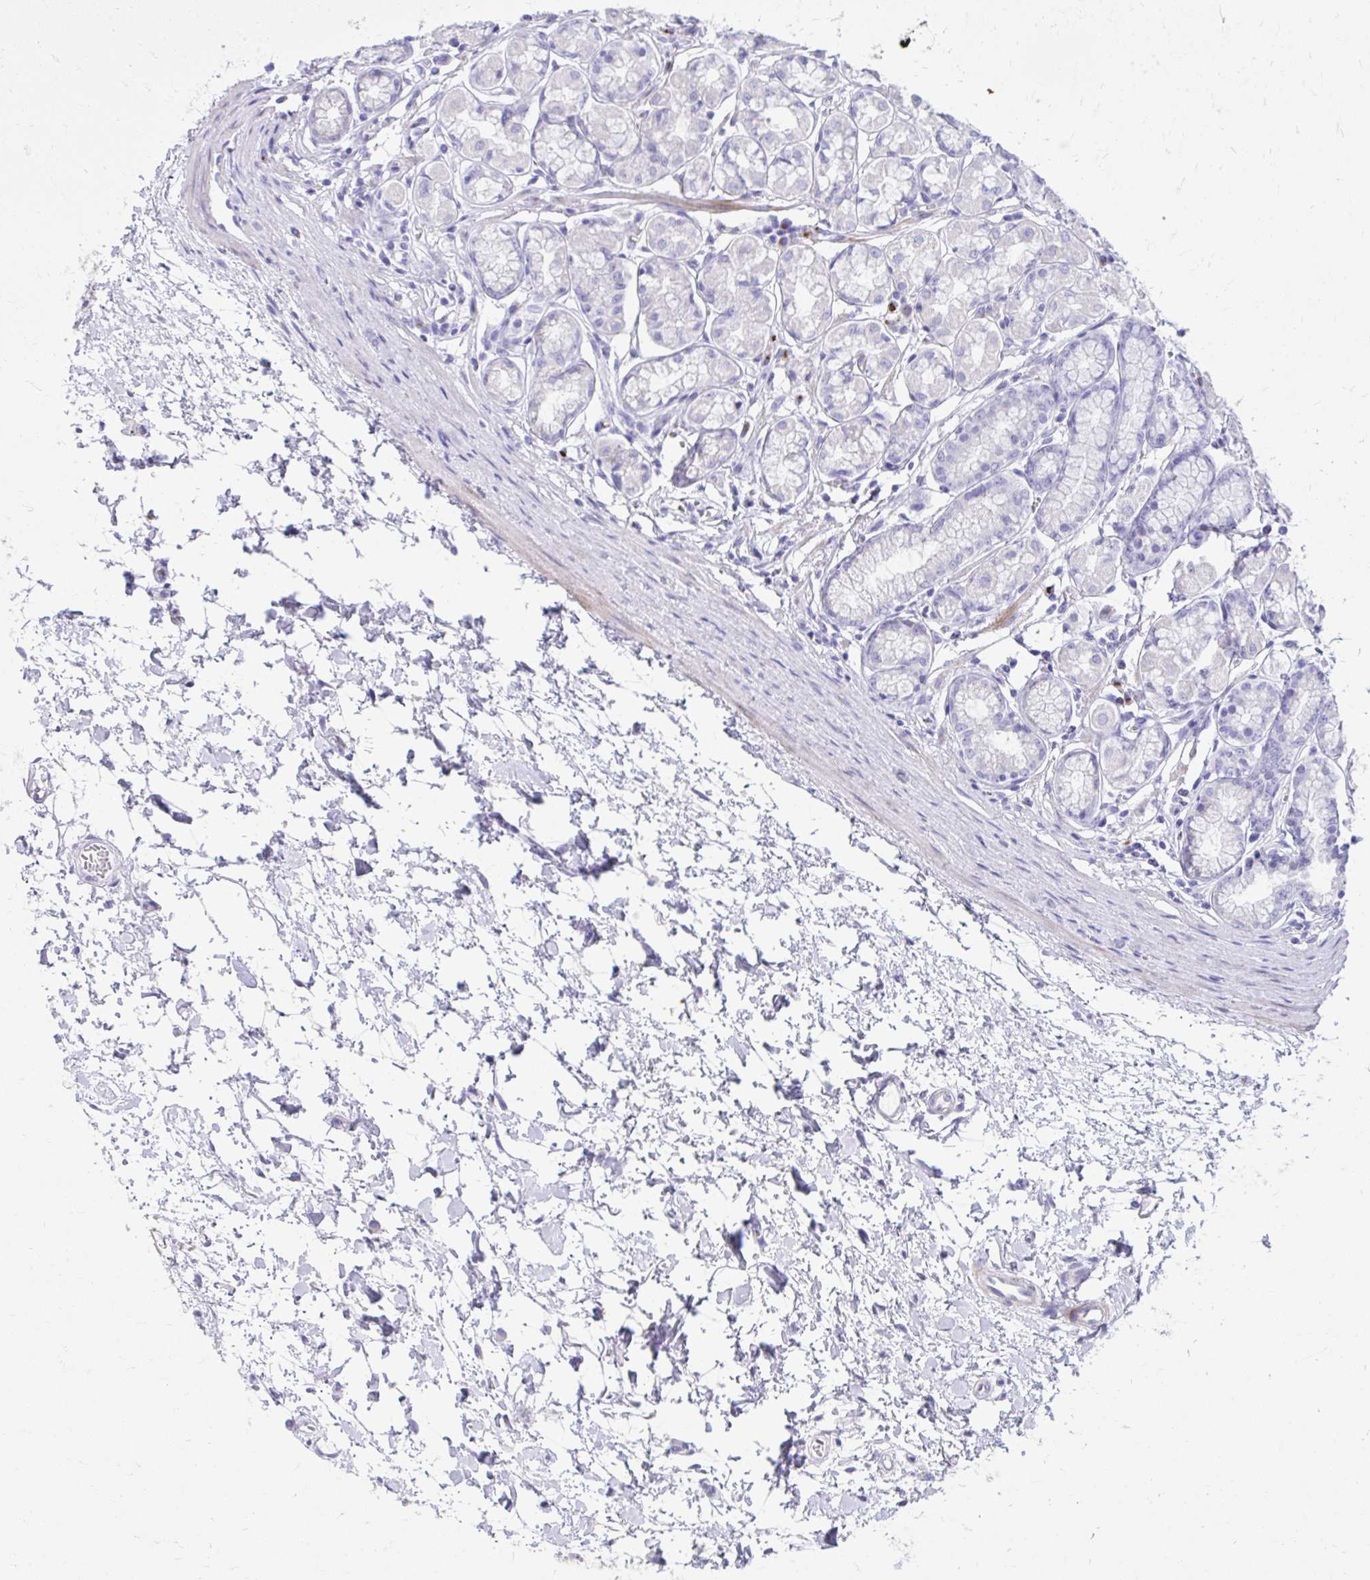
{"staining": {"intensity": "negative", "quantity": "none", "location": "none"}, "tissue": "stomach", "cell_type": "Glandular cells", "image_type": "normal", "snomed": [{"axis": "morphology", "description": "Normal tissue, NOS"}, {"axis": "topography", "description": "Stomach"}, {"axis": "topography", "description": "Stomach, lower"}], "caption": "Immunohistochemistry (IHC) of unremarkable stomach demonstrates no expression in glandular cells. The staining is performed using DAB brown chromogen with nuclei counter-stained in using hematoxylin.", "gene": "ANKDD1B", "patient": {"sex": "male", "age": 76}}